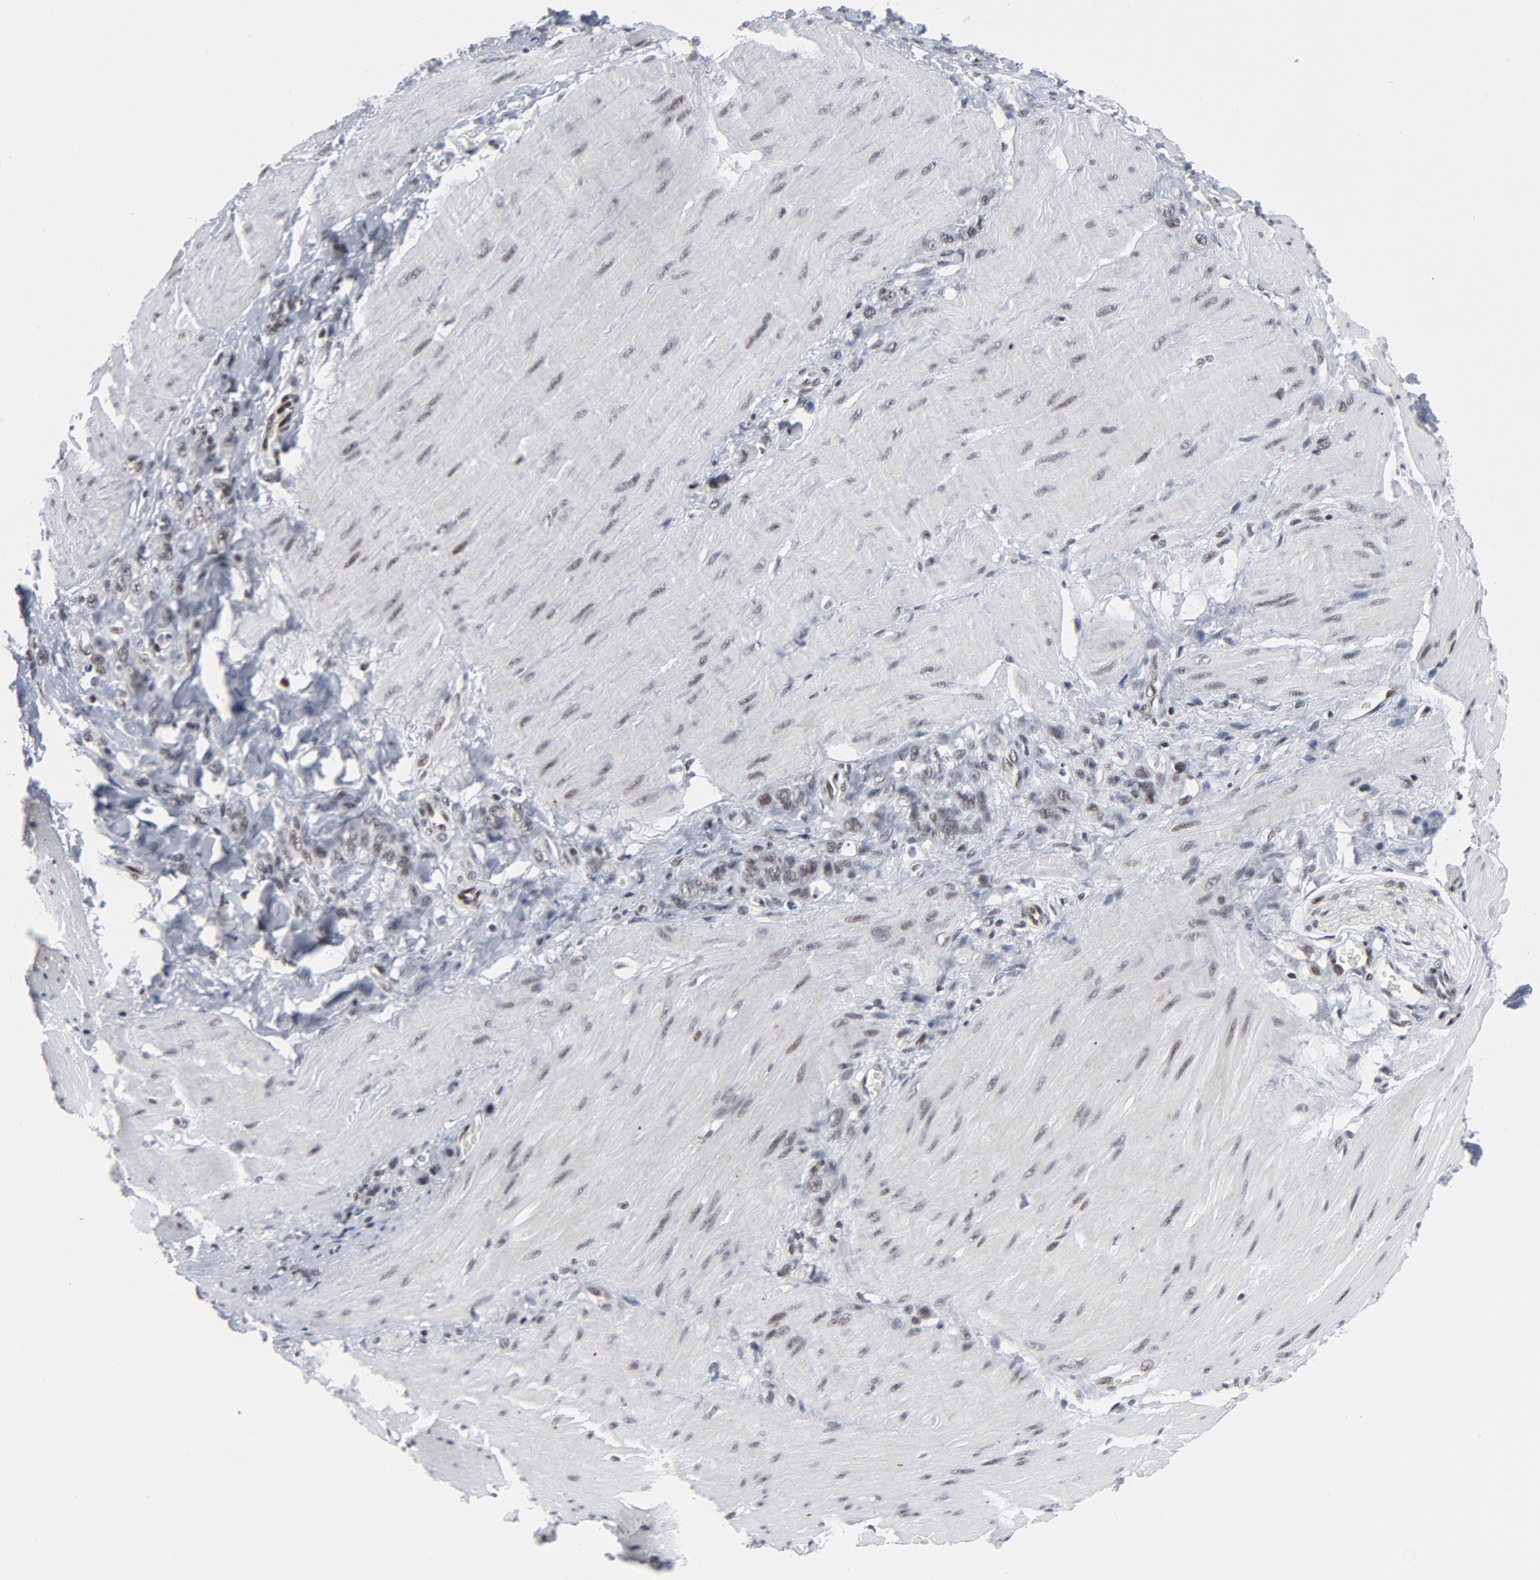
{"staining": {"intensity": "weak", "quantity": ">75%", "location": "nuclear"}, "tissue": "stomach cancer", "cell_type": "Tumor cells", "image_type": "cancer", "snomed": [{"axis": "morphology", "description": "Normal tissue, NOS"}, {"axis": "morphology", "description": "Adenocarcinoma, NOS"}, {"axis": "topography", "description": "Stomach"}], "caption": "A low amount of weak nuclear staining is appreciated in about >75% of tumor cells in stomach cancer tissue.", "gene": "GABPA", "patient": {"sex": "male", "age": 82}}